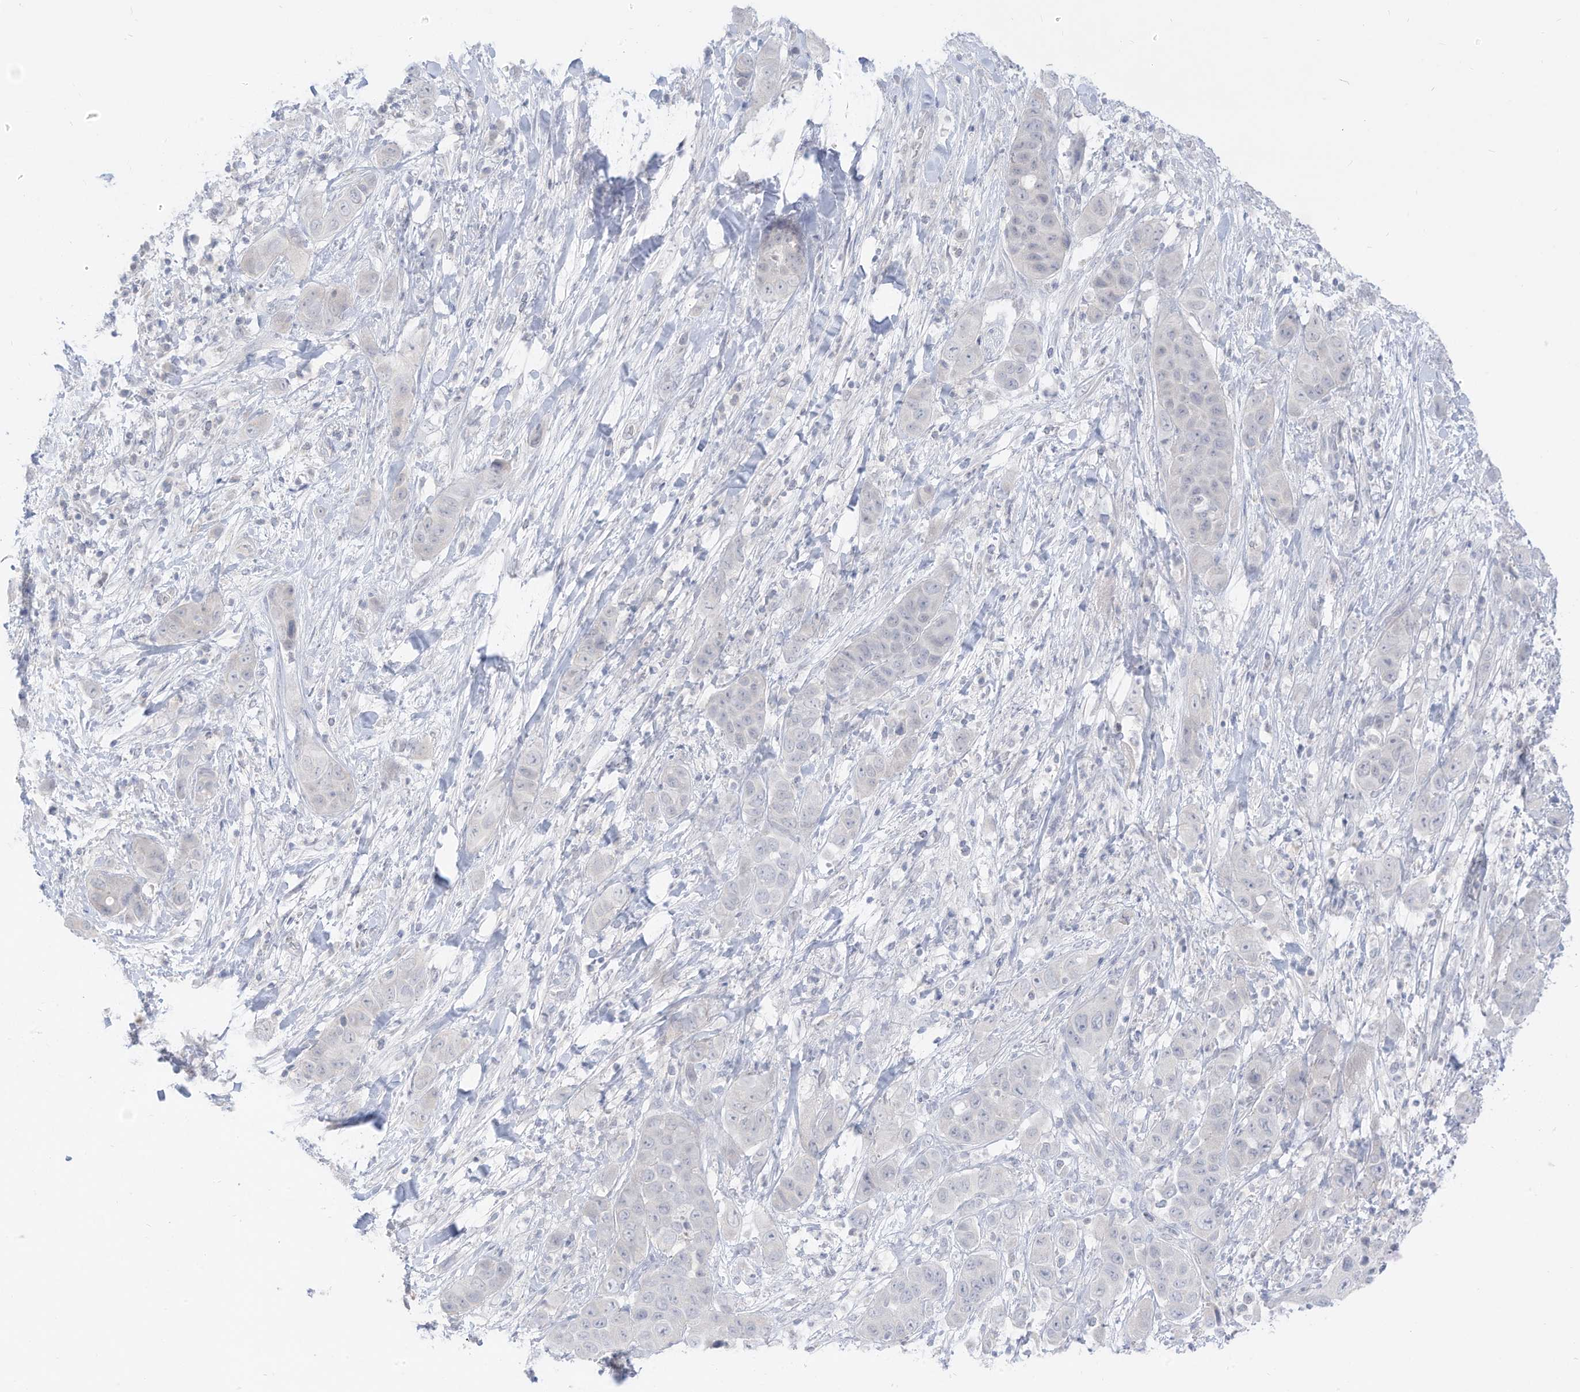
{"staining": {"intensity": "negative", "quantity": "none", "location": "none"}, "tissue": "liver cancer", "cell_type": "Tumor cells", "image_type": "cancer", "snomed": [{"axis": "morphology", "description": "Cholangiocarcinoma"}, {"axis": "topography", "description": "Liver"}], "caption": "Immunohistochemical staining of human liver cancer (cholangiocarcinoma) demonstrates no significant staining in tumor cells.", "gene": "OGT", "patient": {"sex": "female", "age": 52}}